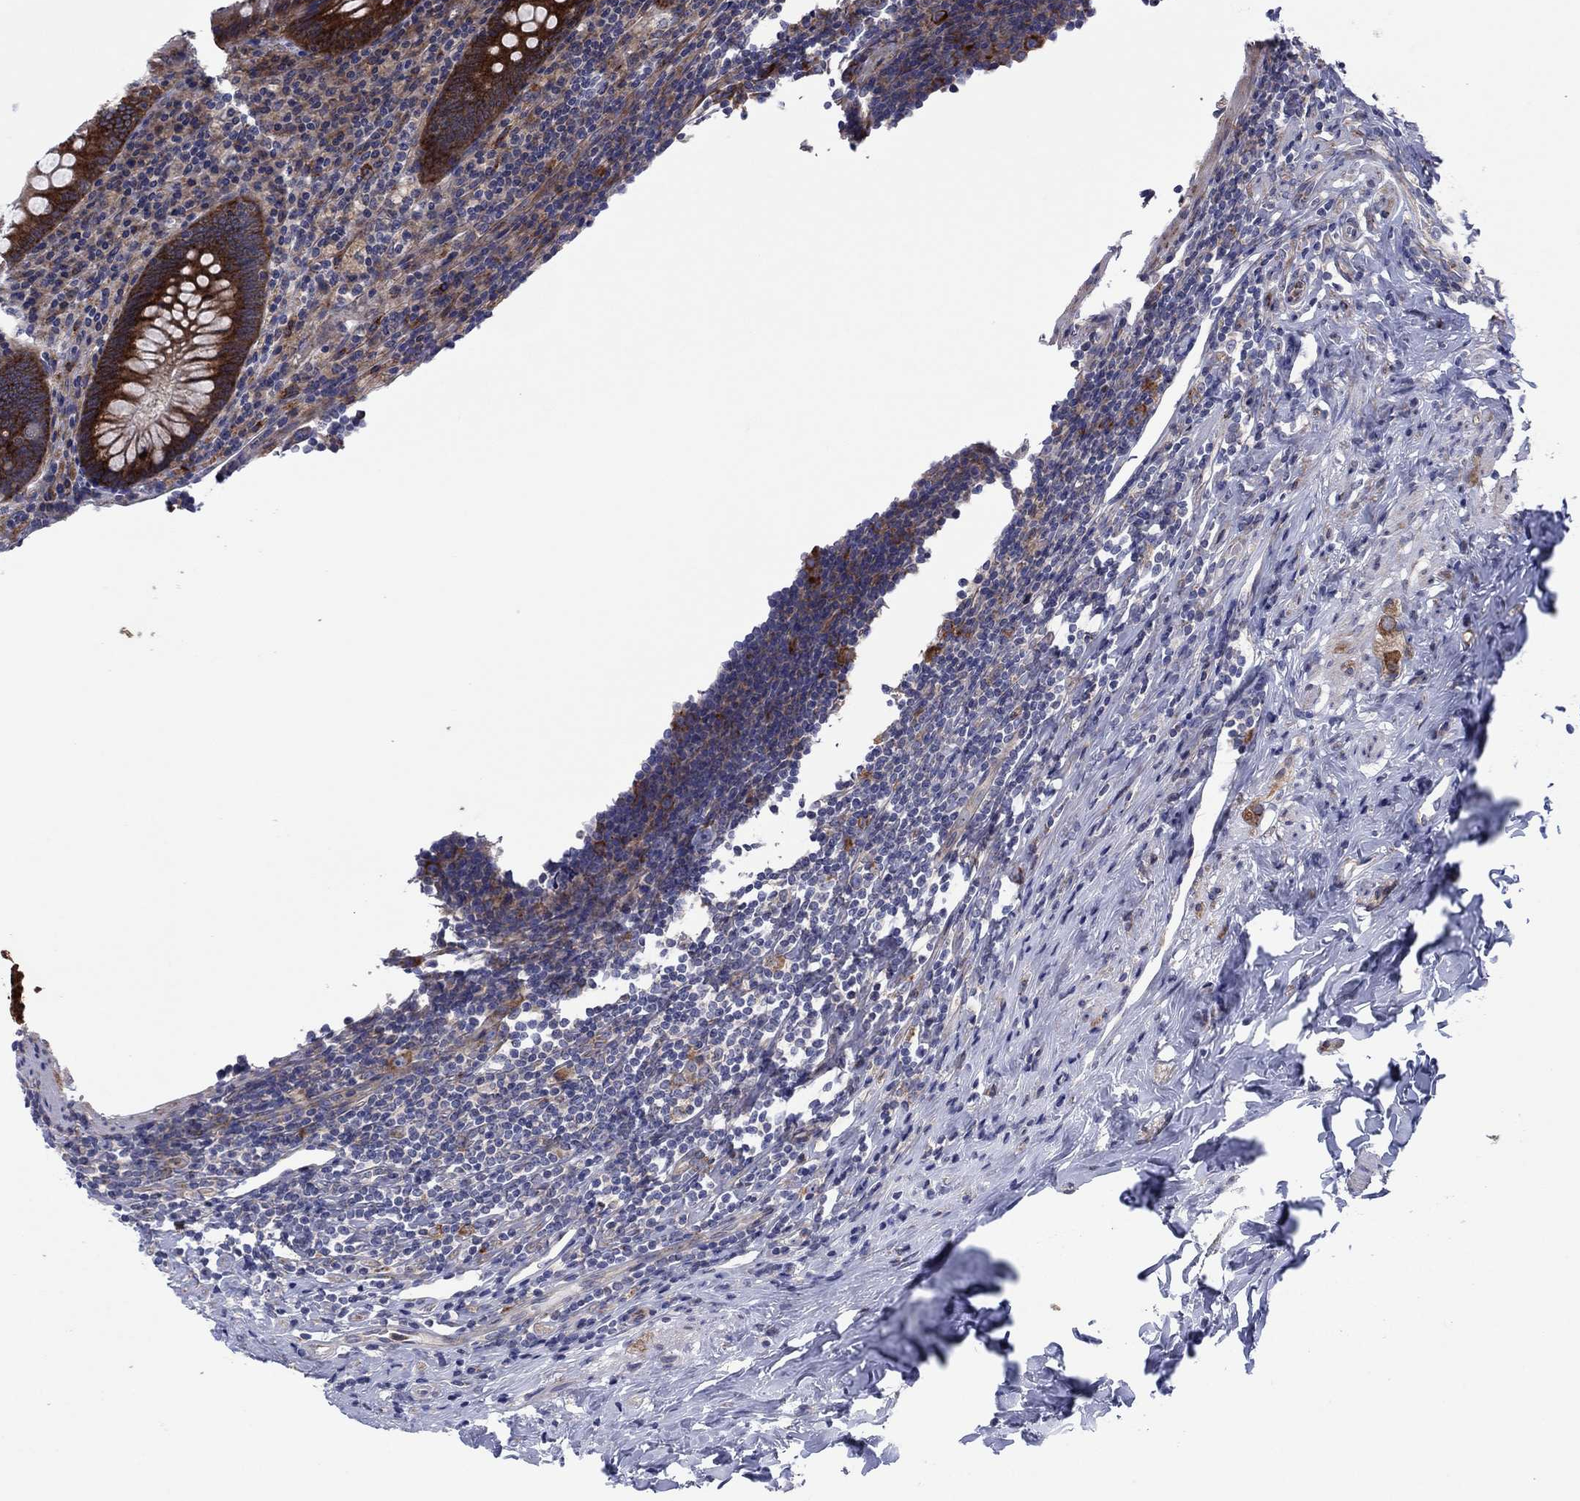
{"staining": {"intensity": "strong", "quantity": "25%-75%", "location": "cytoplasmic/membranous"}, "tissue": "appendix", "cell_type": "Glandular cells", "image_type": "normal", "snomed": [{"axis": "morphology", "description": "Normal tissue, NOS"}, {"axis": "topography", "description": "Appendix"}], "caption": "The photomicrograph demonstrates staining of unremarkable appendix, revealing strong cytoplasmic/membranous protein positivity (brown color) within glandular cells. (DAB (3,3'-diaminobenzidine) IHC, brown staining for protein, blue staining for nuclei).", "gene": "GPR155", "patient": {"sex": "male", "age": 47}}